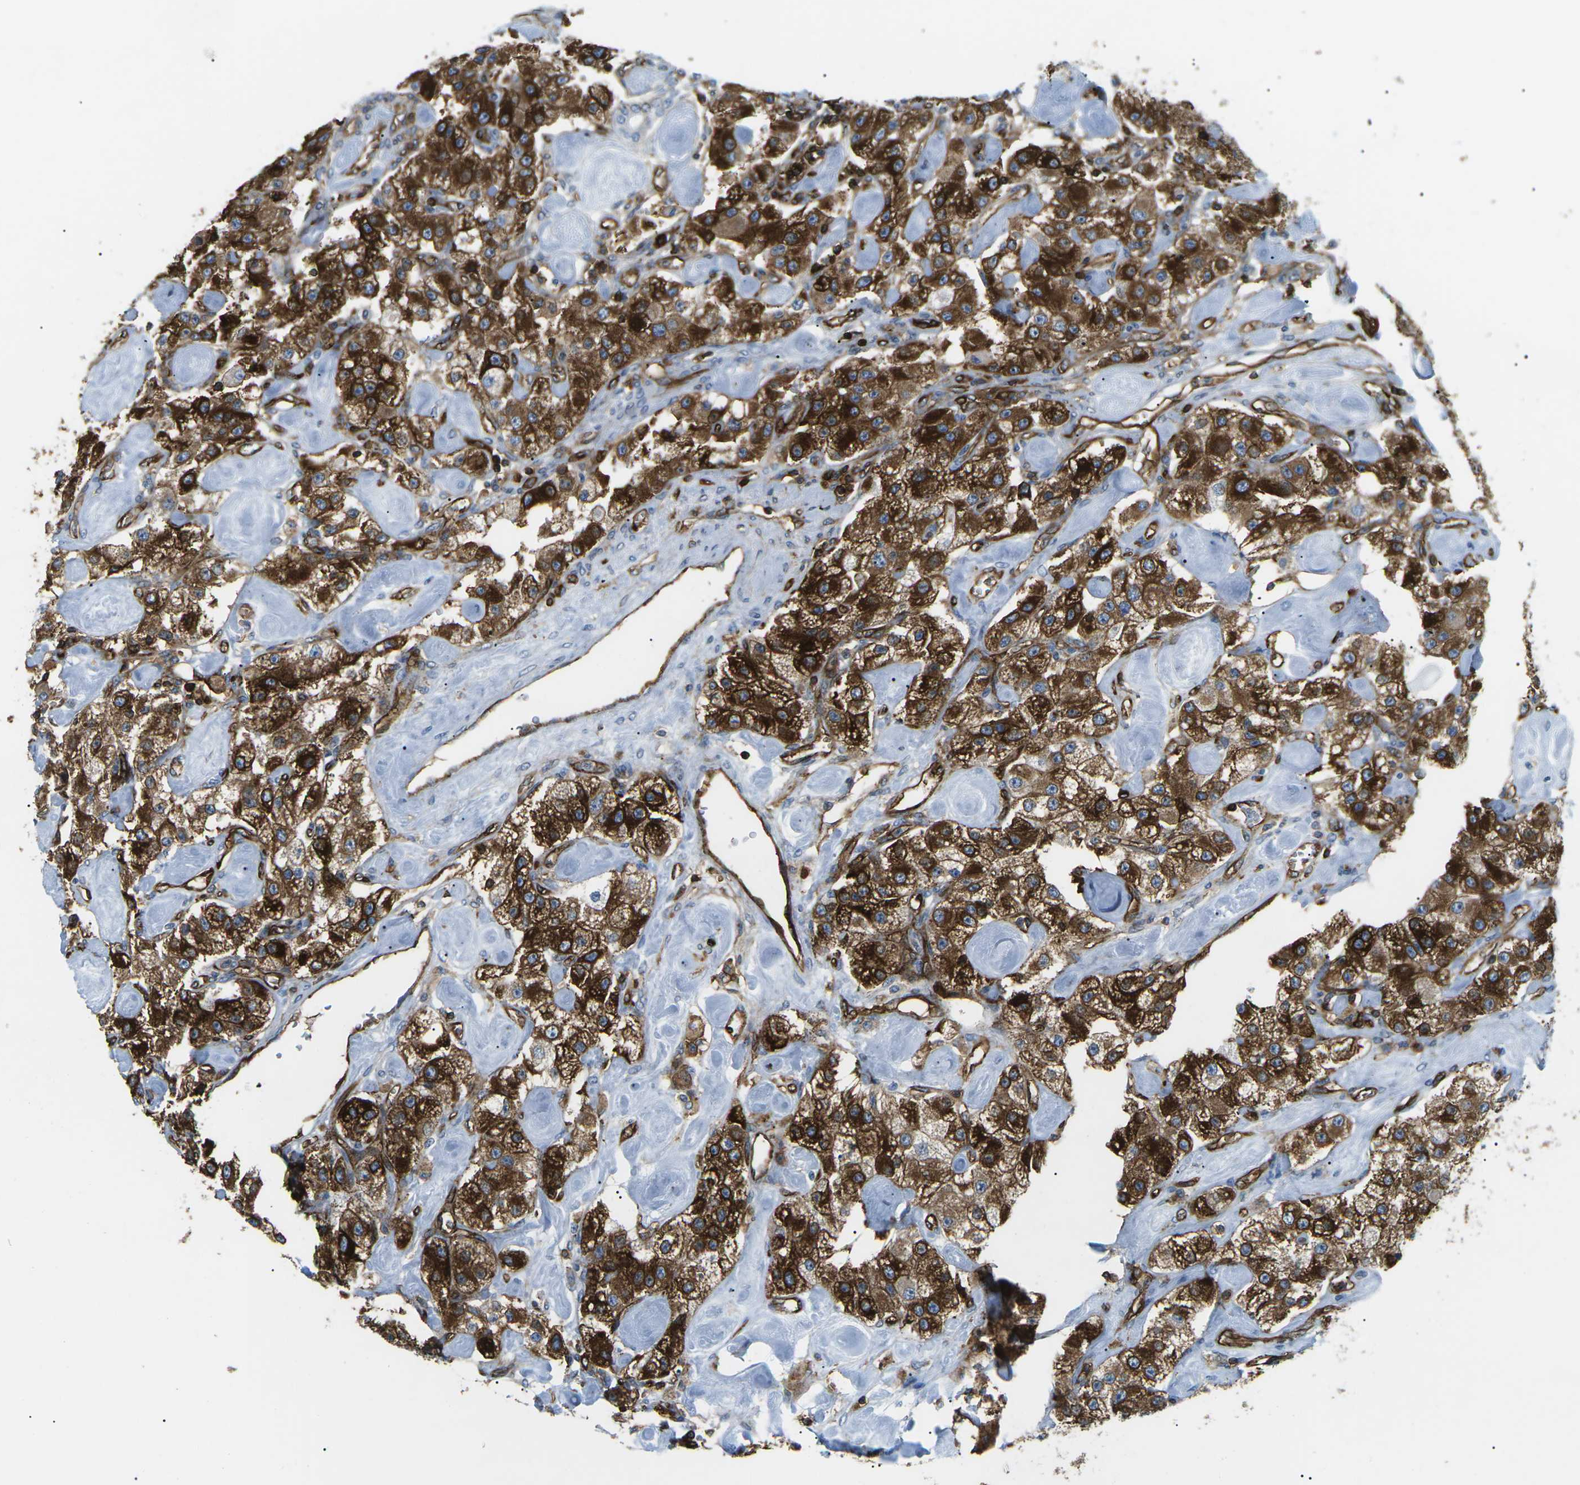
{"staining": {"intensity": "strong", "quantity": ">75%", "location": "cytoplasmic/membranous"}, "tissue": "carcinoid", "cell_type": "Tumor cells", "image_type": "cancer", "snomed": [{"axis": "morphology", "description": "Carcinoid, malignant, NOS"}, {"axis": "topography", "description": "Pancreas"}], "caption": "This is a micrograph of immunohistochemistry staining of carcinoid, which shows strong expression in the cytoplasmic/membranous of tumor cells.", "gene": "HLA-B", "patient": {"sex": "male", "age": 41}}